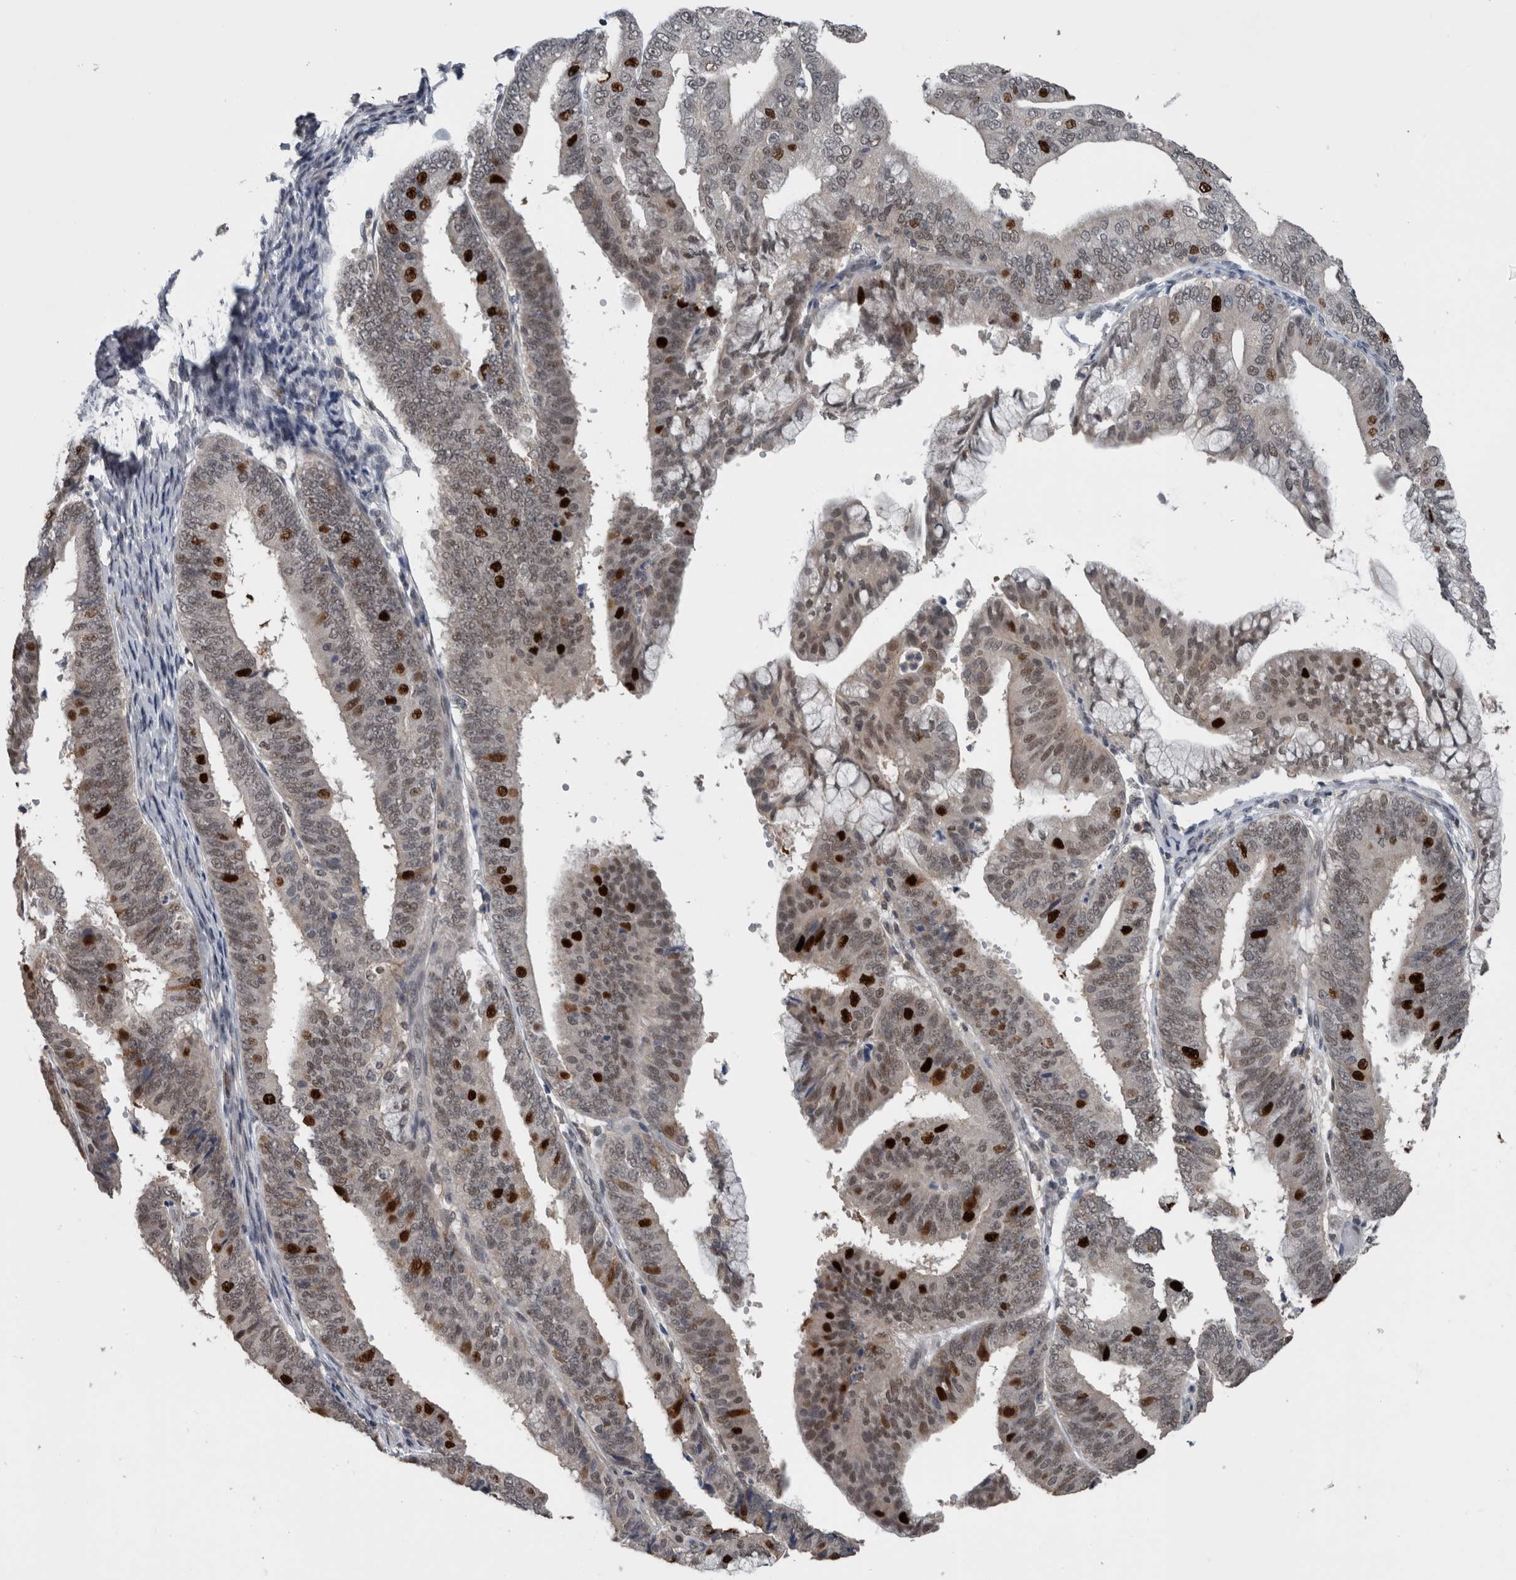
{"staining": {"intensity": "strong", "quantity": "<25%", "location": "nuclear"}, "tissue": "endometrial cancer", "cell_type": "Tumor cells", "image_type": "cancer", "snomed": [{"axis": "morphology", "description": "Adenocarcinoma, NOS"}, {"axis": "topography", "description": "Endometrium"}], "caption": "Strong nuclear protein expression is appreciated in approximately <25% of tumor cells in endometrial cancer. (DAB IHC with brightfield microscopy, high magnification).", "gene": "ZBTB21", "patient": {"sex": "female", "age": 63}}